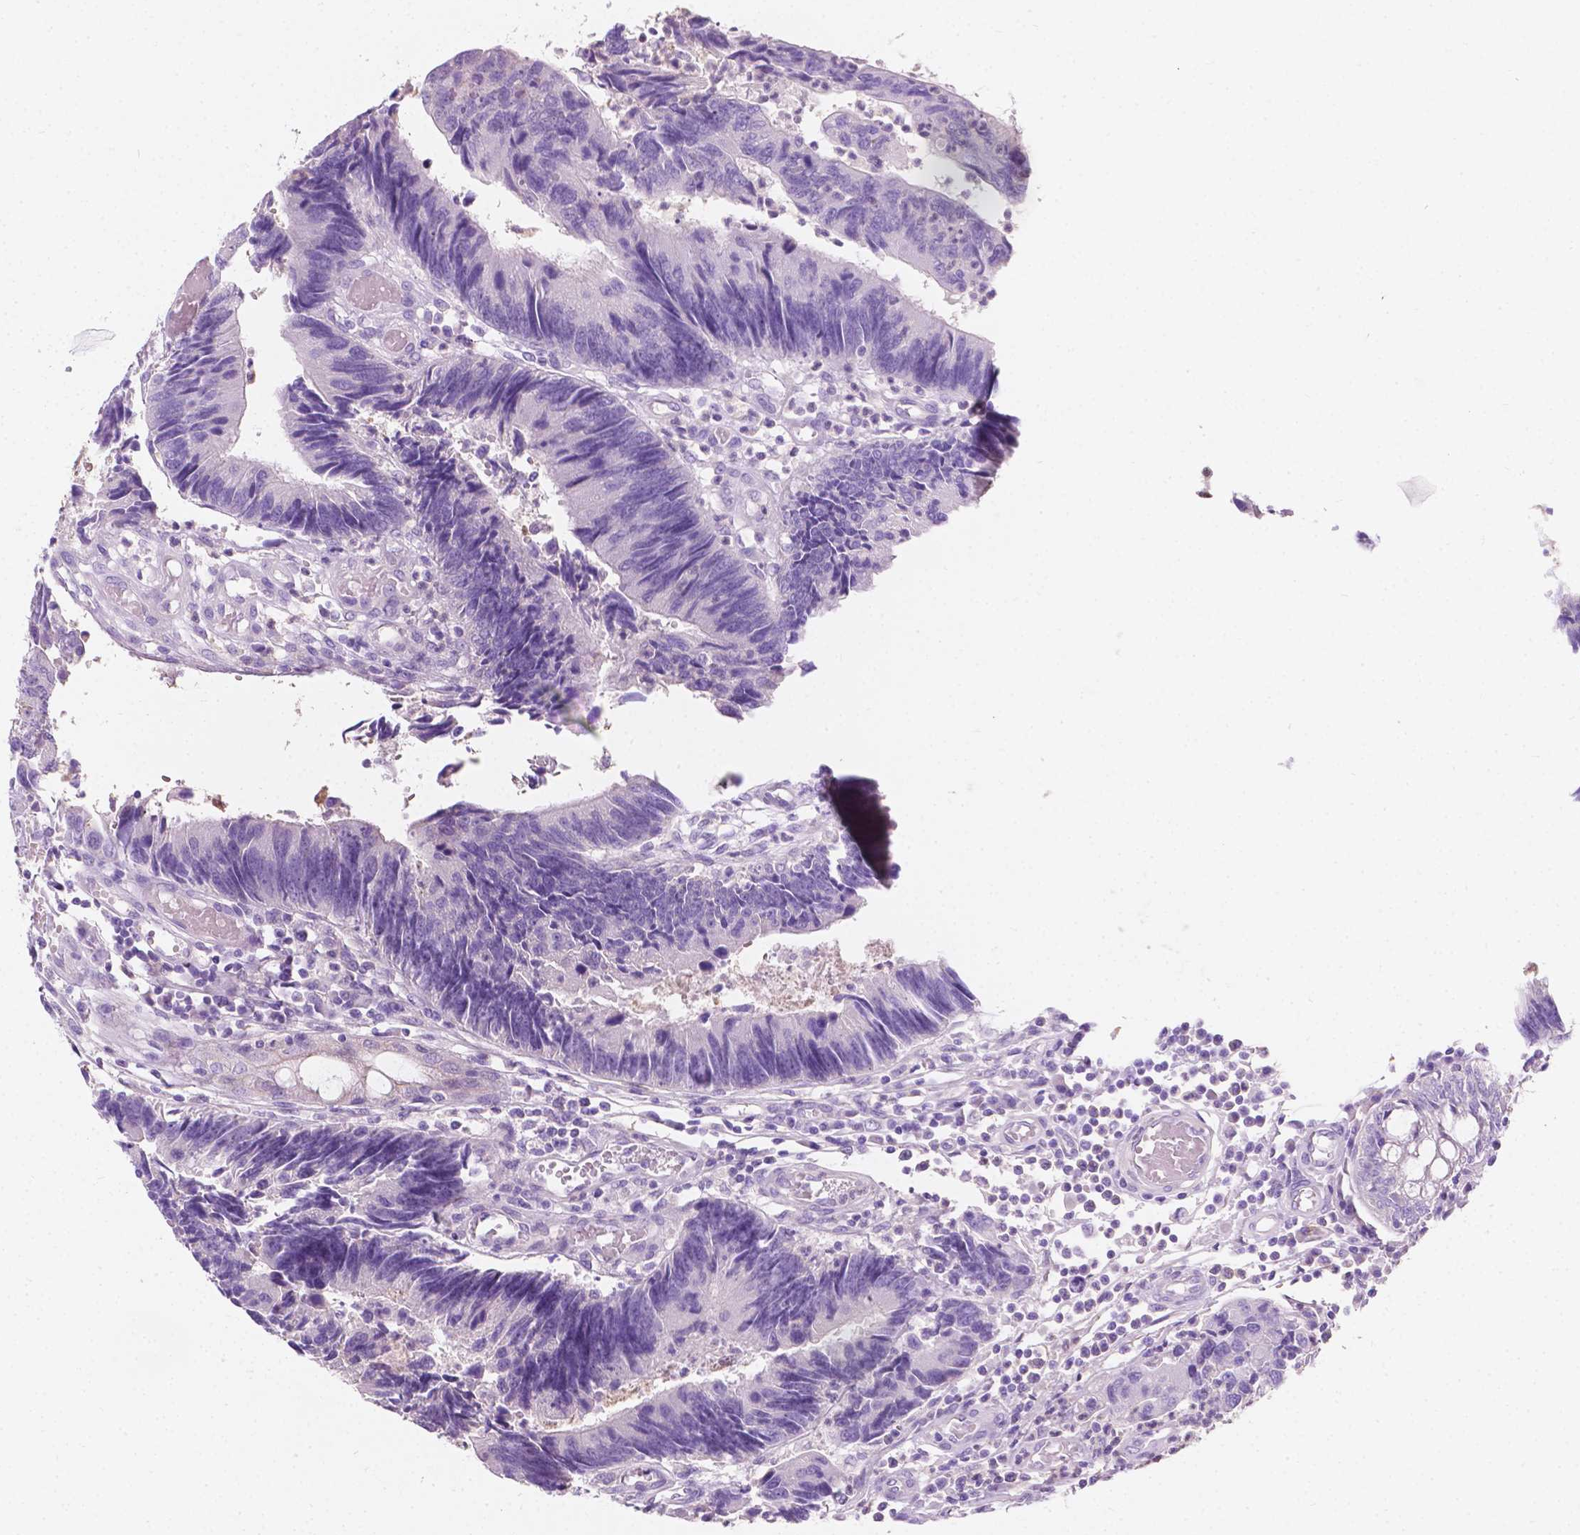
{"staining": {"intensity": "negative", "quantity": "none", "location": "none"}, "tissue": "colorectal cancer", "cell_type": "Tumor cells", "image_type": "cancer", "snomed": [{"axis": "morphology", "description": "Adenocarcinoma, NOS"}, {"axis": "topography", "description": "Colon"}], "caption": "Human colorectal adenocarcinoma stained for a protein using immunohistochemistry (IHC) displays no staining in tumor cells.", "gene": "GNAO1", "patient": {"sex": "female", "age": 67}}